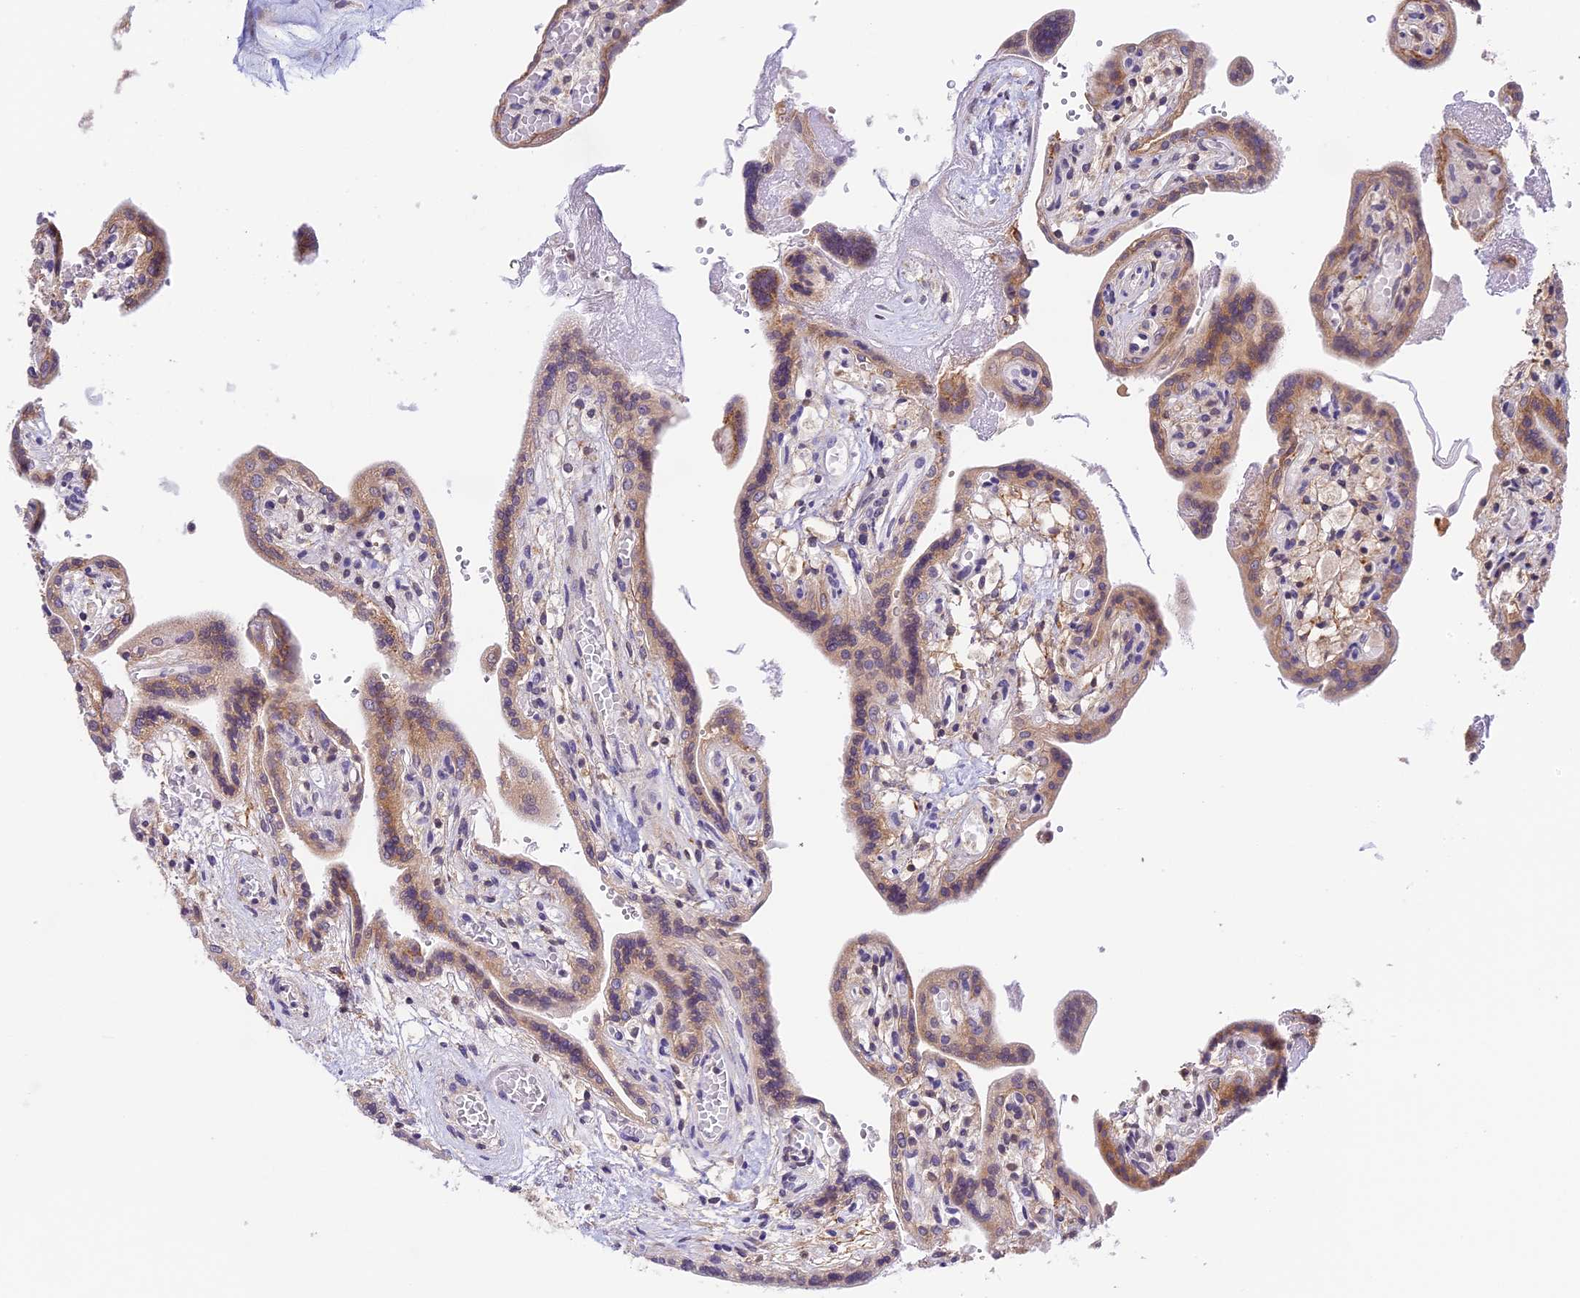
{"staining": {"intensity": "moderate", "quantity": "25%-75%", "location": "cytoplasmic/membranous,nuclear"}, "tissue": "placenta", "cell_type": "Trophoblastic cells", "image_type": "normal", "snomed": [{"axis": "morphology", "description": "Normal tissue, NOS"}, {"axis": "topography", "description": "Placenta"}], "caption": "Protein expression analysis of unremarkable human placenta reveals moderate cytoplasmic/membranous,nuclear positivity in approximately 25%-75% of trophoblastic cells. (brown staining indicates protein expression, while blue staining denotes nuclei).", "gene": "HEATR5B", "patient": {"sex": "female", "age": 37}}